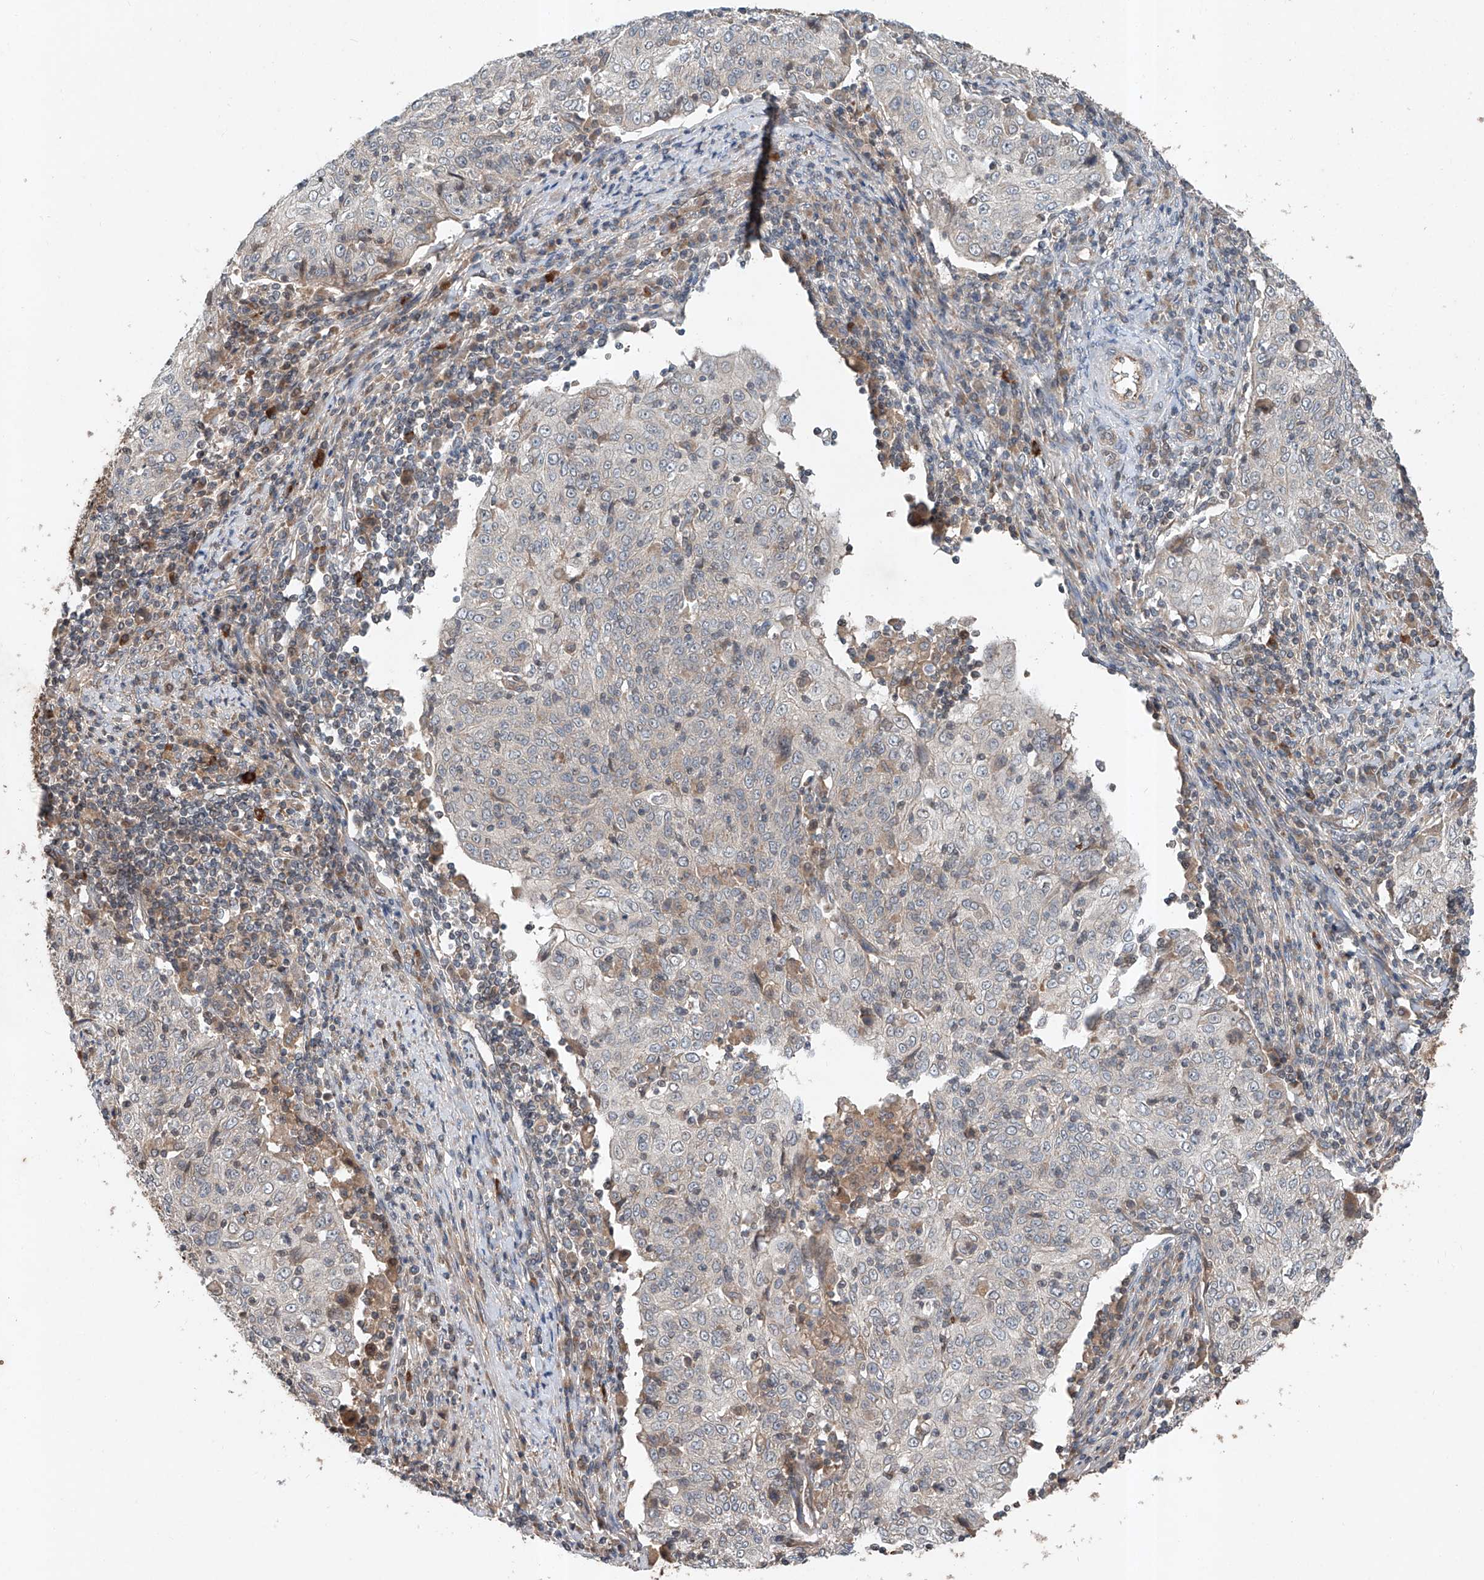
{"staining": {"intensity": "negative", "quantity": "none", "location": "none"}, "tissue": "cervical cancer", "cell_type": "Tumor cells", "image_type": "cancer", "snomed": [{"axis": "morphology", "description": "Squamous cell carcinoma, NOS"}, {"axis": "topography", "description": "Cervix"}], "caption": "Immunohistochemistry of human cervical squamous cell carcinoma exhibits no staining in tumor cells.", "gene": "ADAM23", "patient": {"sex": "female", "age": 48}}